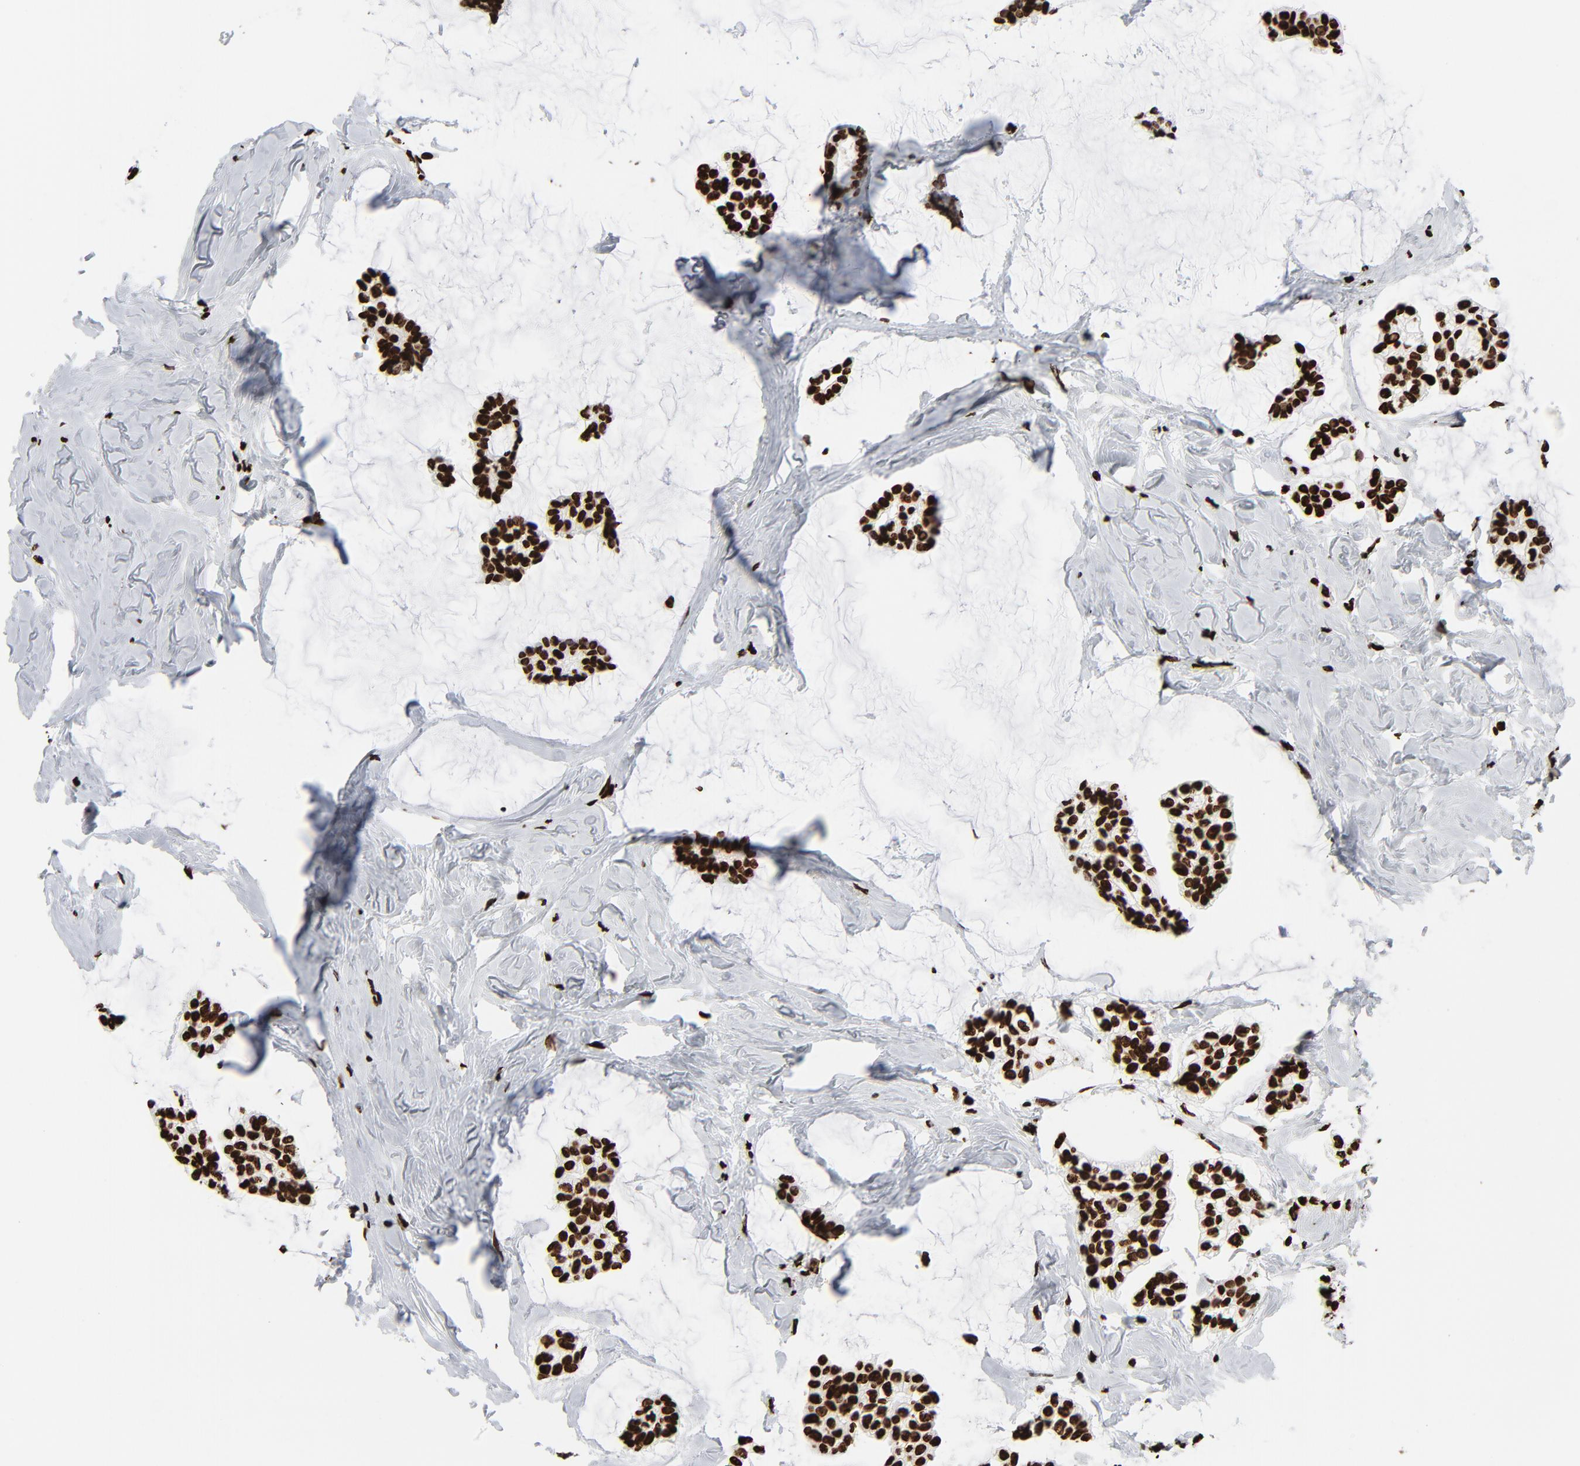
{"staining": {"intensity": "strong", "quantity": ">75%", "location": "nuclear"}, "tissue": "breast cancer", "cell_type": "Tumor cells", "image_type": "cancer", "snomed": [{"axis": "morphology", "description": "Duct carcinoma"}, {"axis": "topography", "description": "Breast"}], "caption": "Immunohistochemical staining of human invasive ductal carcinoma (breast) exhibits high levels of strong nuclear staining in approximately >75% of tumor cells.", "gene": "H3-4", "patient": {"sex": "female", "age": 93}}